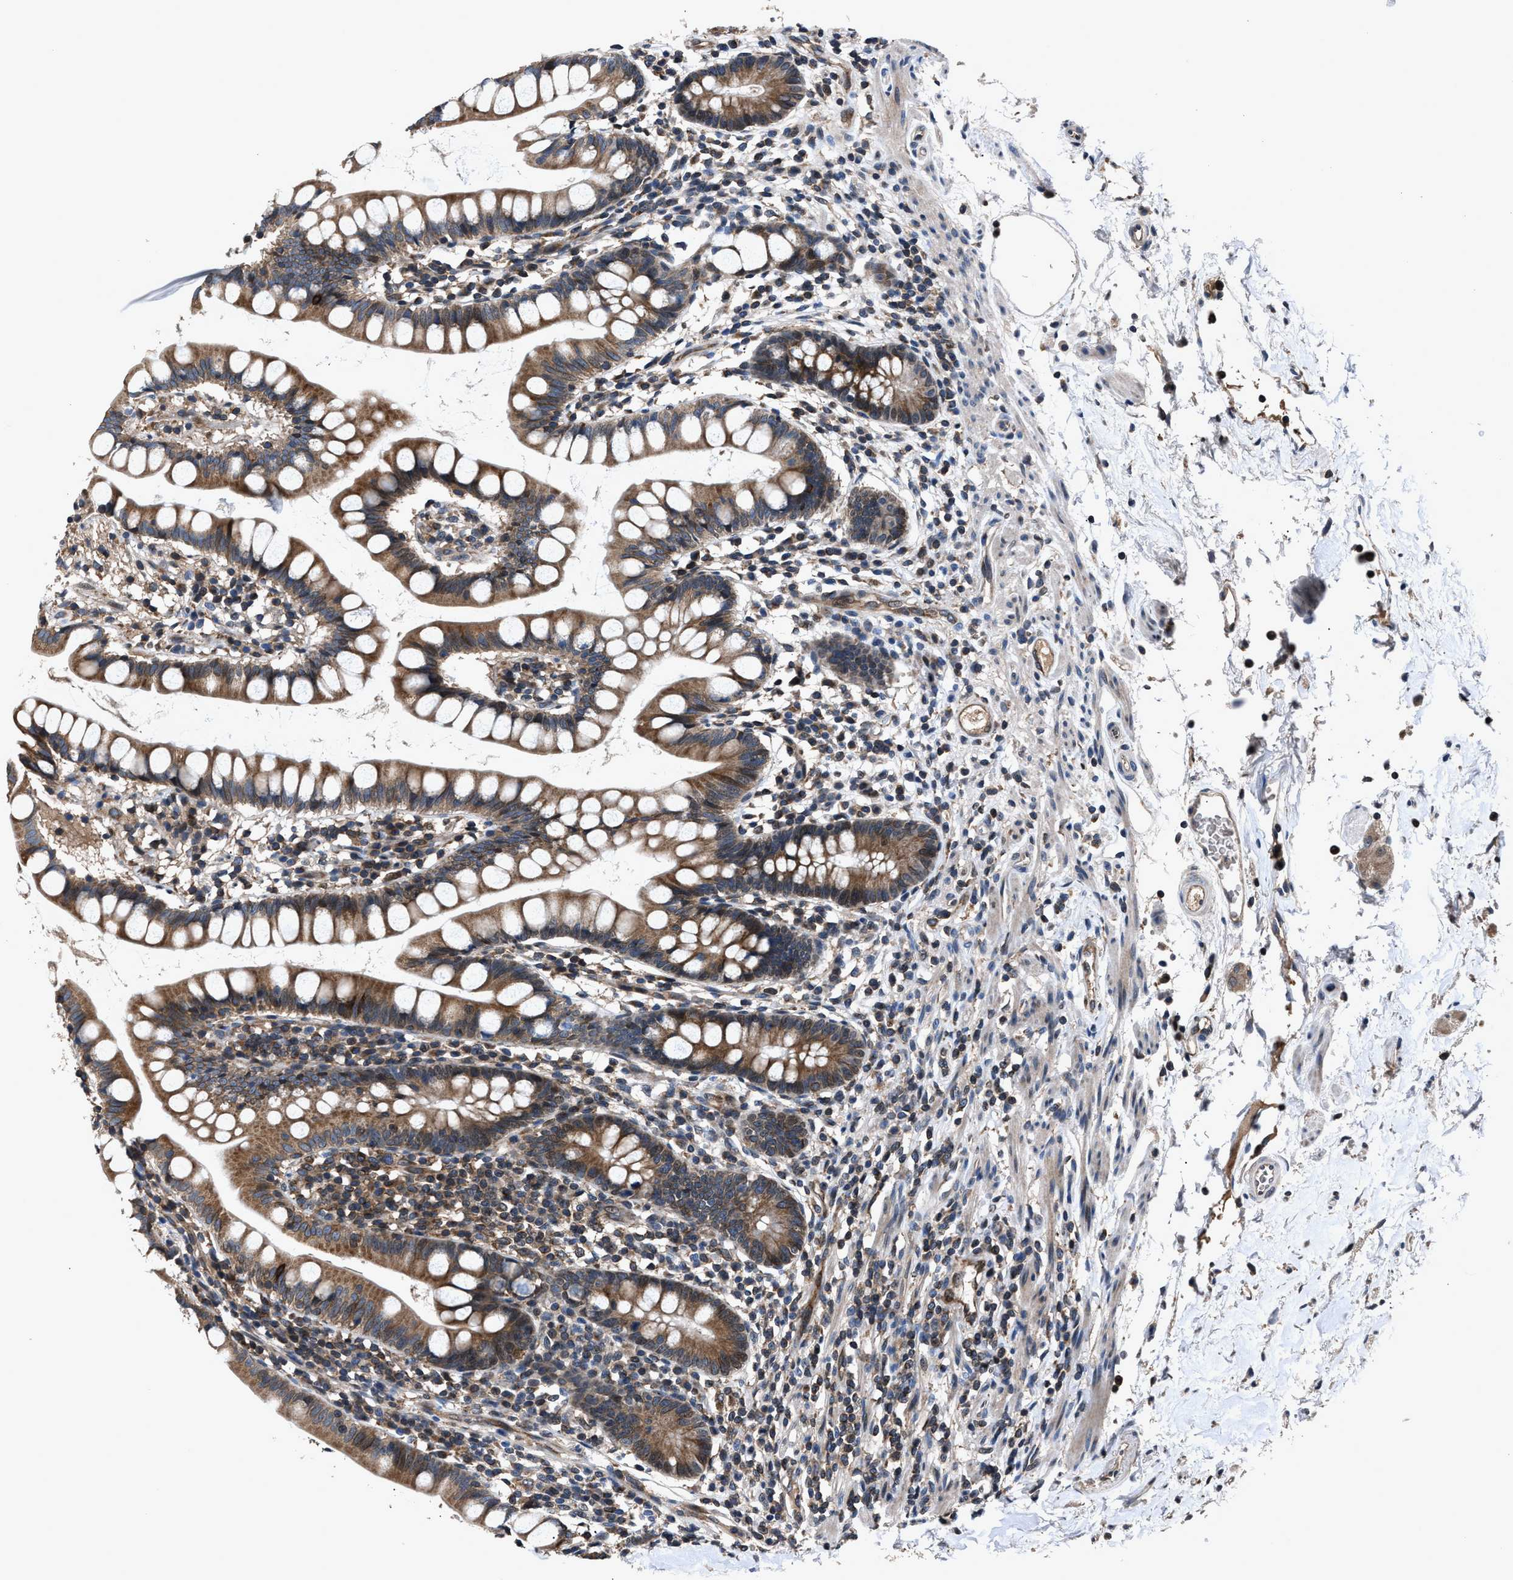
{"staining": {"intensity": "moderate", "quantity": "25%-75%", "location": "cytoplasmic/membranous"}, "tissue": "small intestine", "cell_type": "Glandular cells", "image_type": "normal", "snomed": [{"axis": "morphology", "description": "Normal tissue, NOS"}, {"axis": "topography", "description": "Small intestine"}], "caption": "A micrograph showing moderate cytoplasmic/membranous staining in about 25%-75% of glandular cells in normal small intestine, as visualized by brown immunohistochemical staining.", "gene": "TNRC18", "patient": {"sex": "female", "age": 84}}